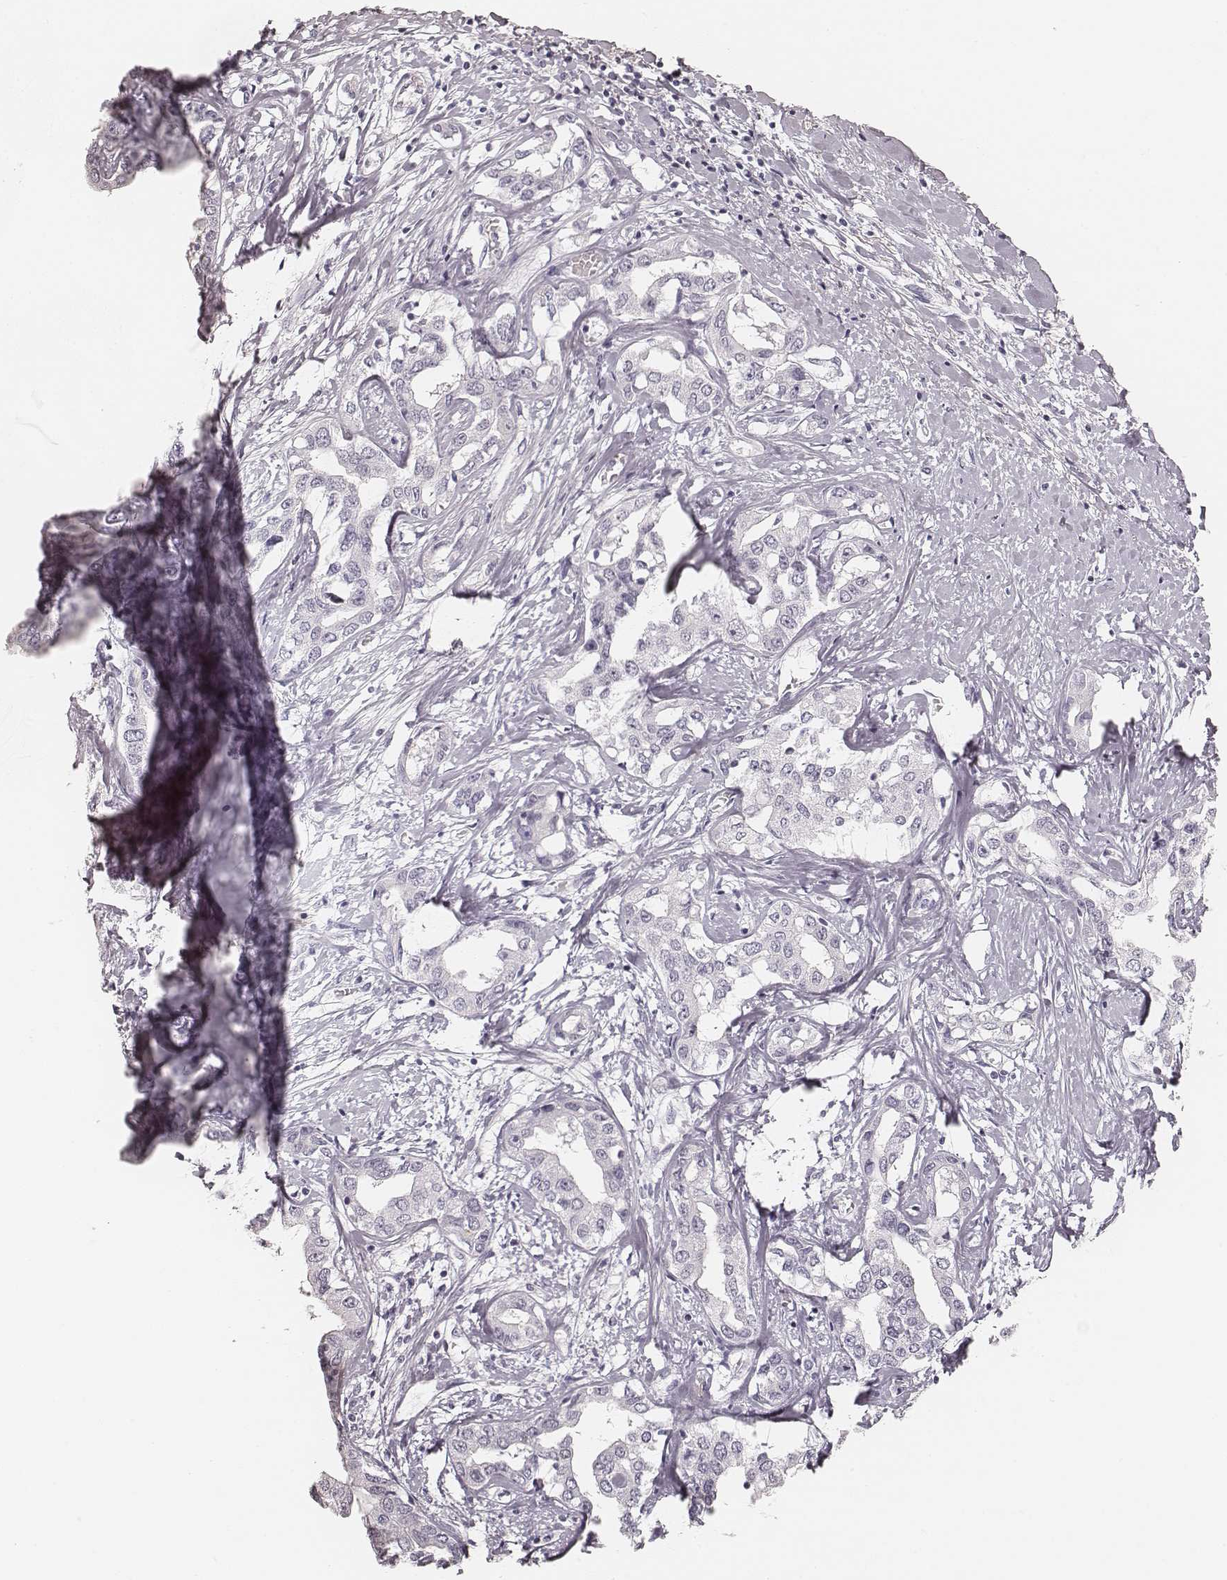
{"staining": {"intensity": "negative", "quantity": "none", "location": "none"}, "tissue": "liver cancer", "cell_type": "Tumor cells", "image_type": "cancer", "snomed": [{"axis": "morphology", "description": "Cholangiocarcinoma"}, {"axis": "topography", "description": "Liver"}], "caption": "Human liver cancer (cholangiocarcinoma) stained for a protein using immunohistochemistry reveals no staining in tumor cells.", "gene": "HNF4G", "patient": {"sex": "male", "age": 59}}